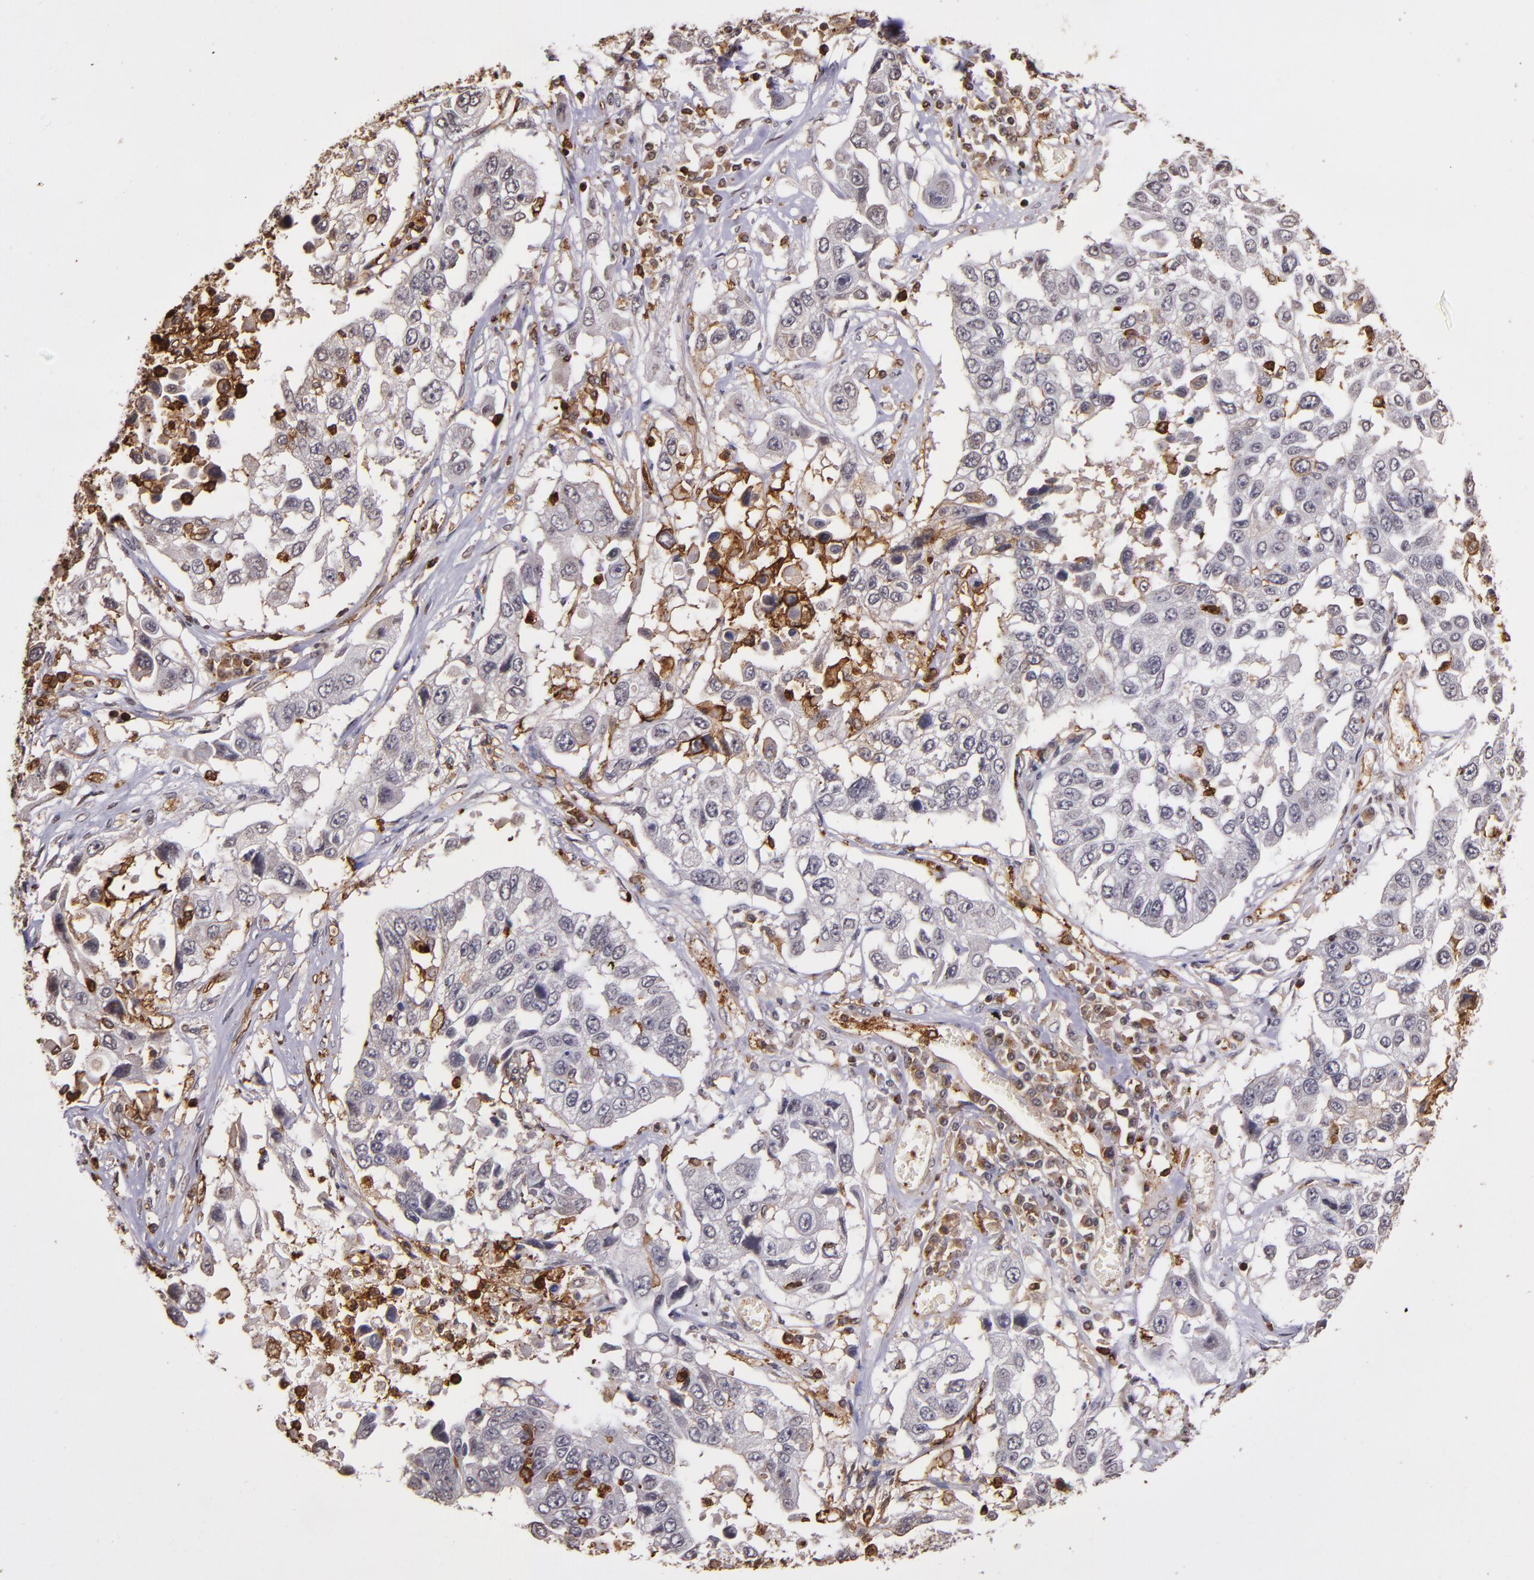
{"staining": {"intensity": "negative", "quantity": "none", "location": "none"}, "tissue": "lung cancer", "cell_type": "Tumor cells", "image_type": "cancer", "snomed": [{"axis": "morphology", "description": "Squamous cell carcinoma, NOS"}, {"axis": "topography", "description": "Lung"}], "caption": "Photomicrograph shows no protein positivity in tumor cells of lung cancer (squamous cell carcinoma) tissue.", "gene": "SLC2A3", "patient": {"sex": "male", "age": 71}}